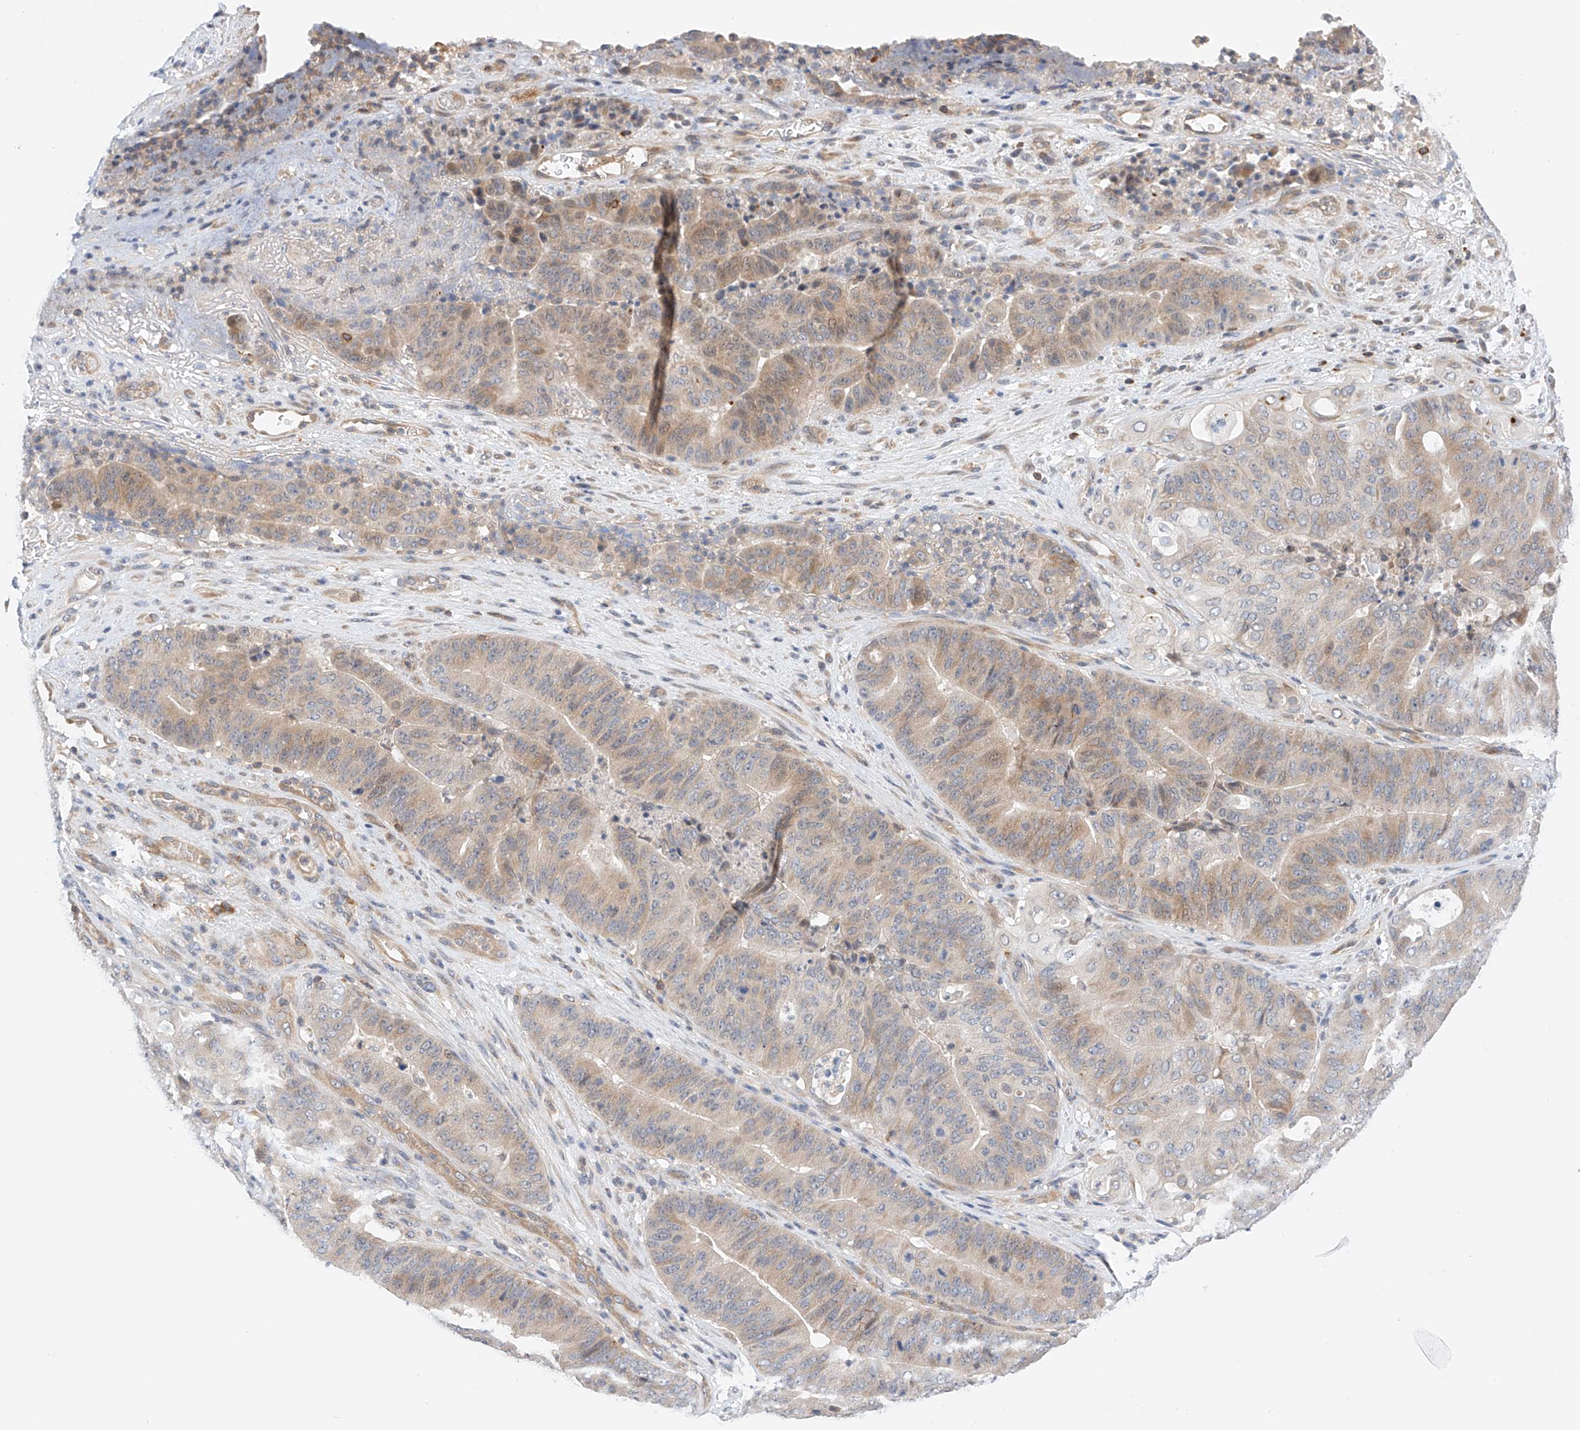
{"staining": {"intensity": "weak", "quantity": "25%-75%", "location": "cytoplasmic/membranous"}, "tissue": "pancreatic cancer", "cell_type": "Tumor cells", "image_type": "cancer", "snomed": [{"axis": "morphology", "description": "Adenocarcinoma, NOS"}, {"axis": "topography", "description": "Pancreas"}], "caption": "A micrograph showing weak cytoplasmic/membranous staining in approximately 25%-75% of tumor cells in adenocarcinoma (pancreatic), as visualized by brown immunohistochemical staining.", "gene": "MFN2", "patient": {"sex": "female", "age": 77}}